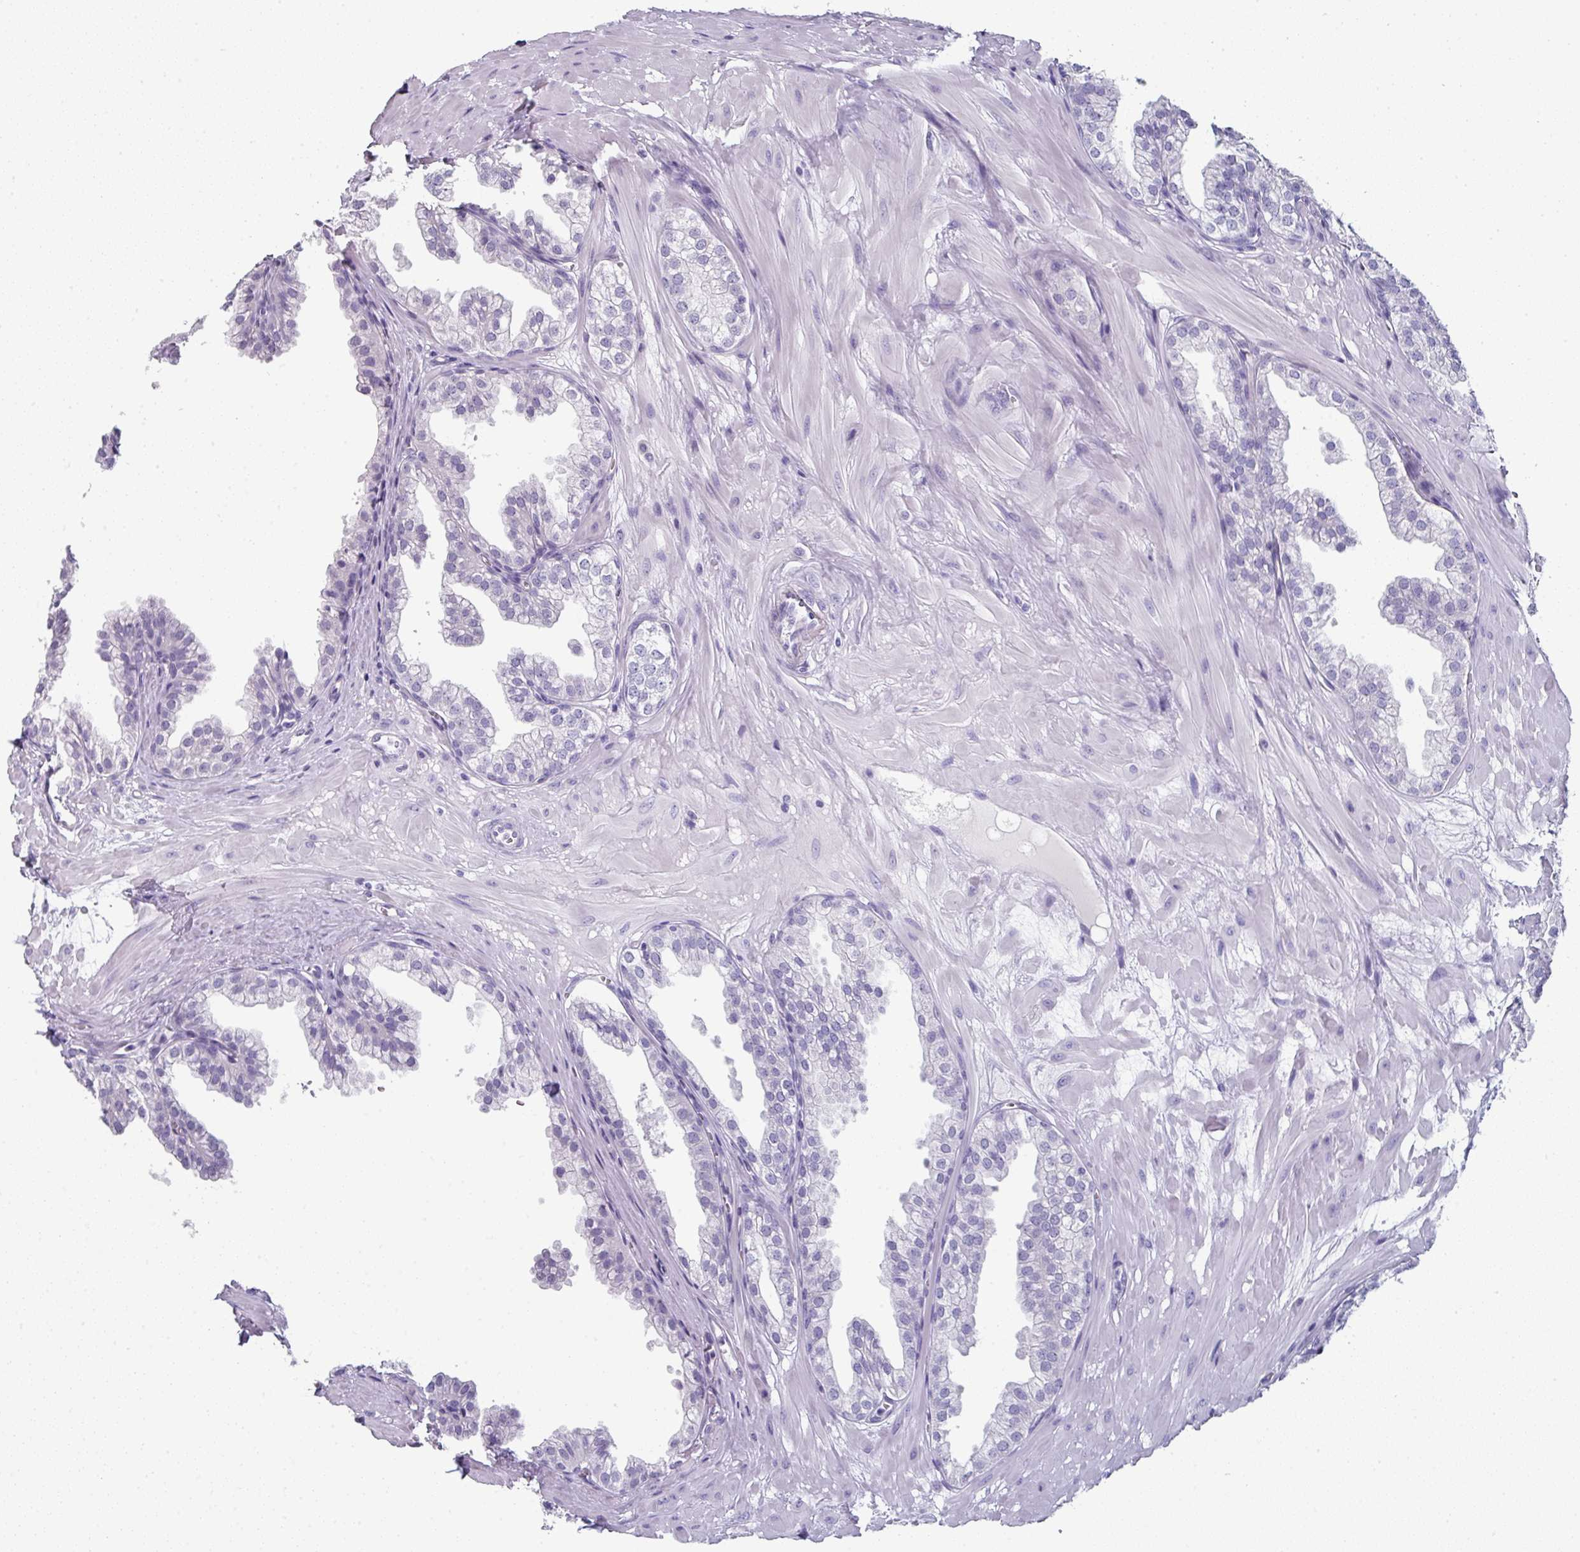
{"staining": {"intensity": "negative", "quantity": "none", "location": "none"}, "tissue": "prostate", "cell_type": "Glandular cells", "image_type": "normal", "snomed": [{"axis": "morphology", "description": "Normal tissue, NOS"}, {"axis": "topography", "description": "Prostate"}, {"axis": "topography", "description": "Peripheral nerve tissue"}], "caption": "DAB immunohistochemical staining of normal prostate shows no significant positivity in glandular cells.", "gene": "SLC17A7", "patient": {"sex": "male", "age": 55}}